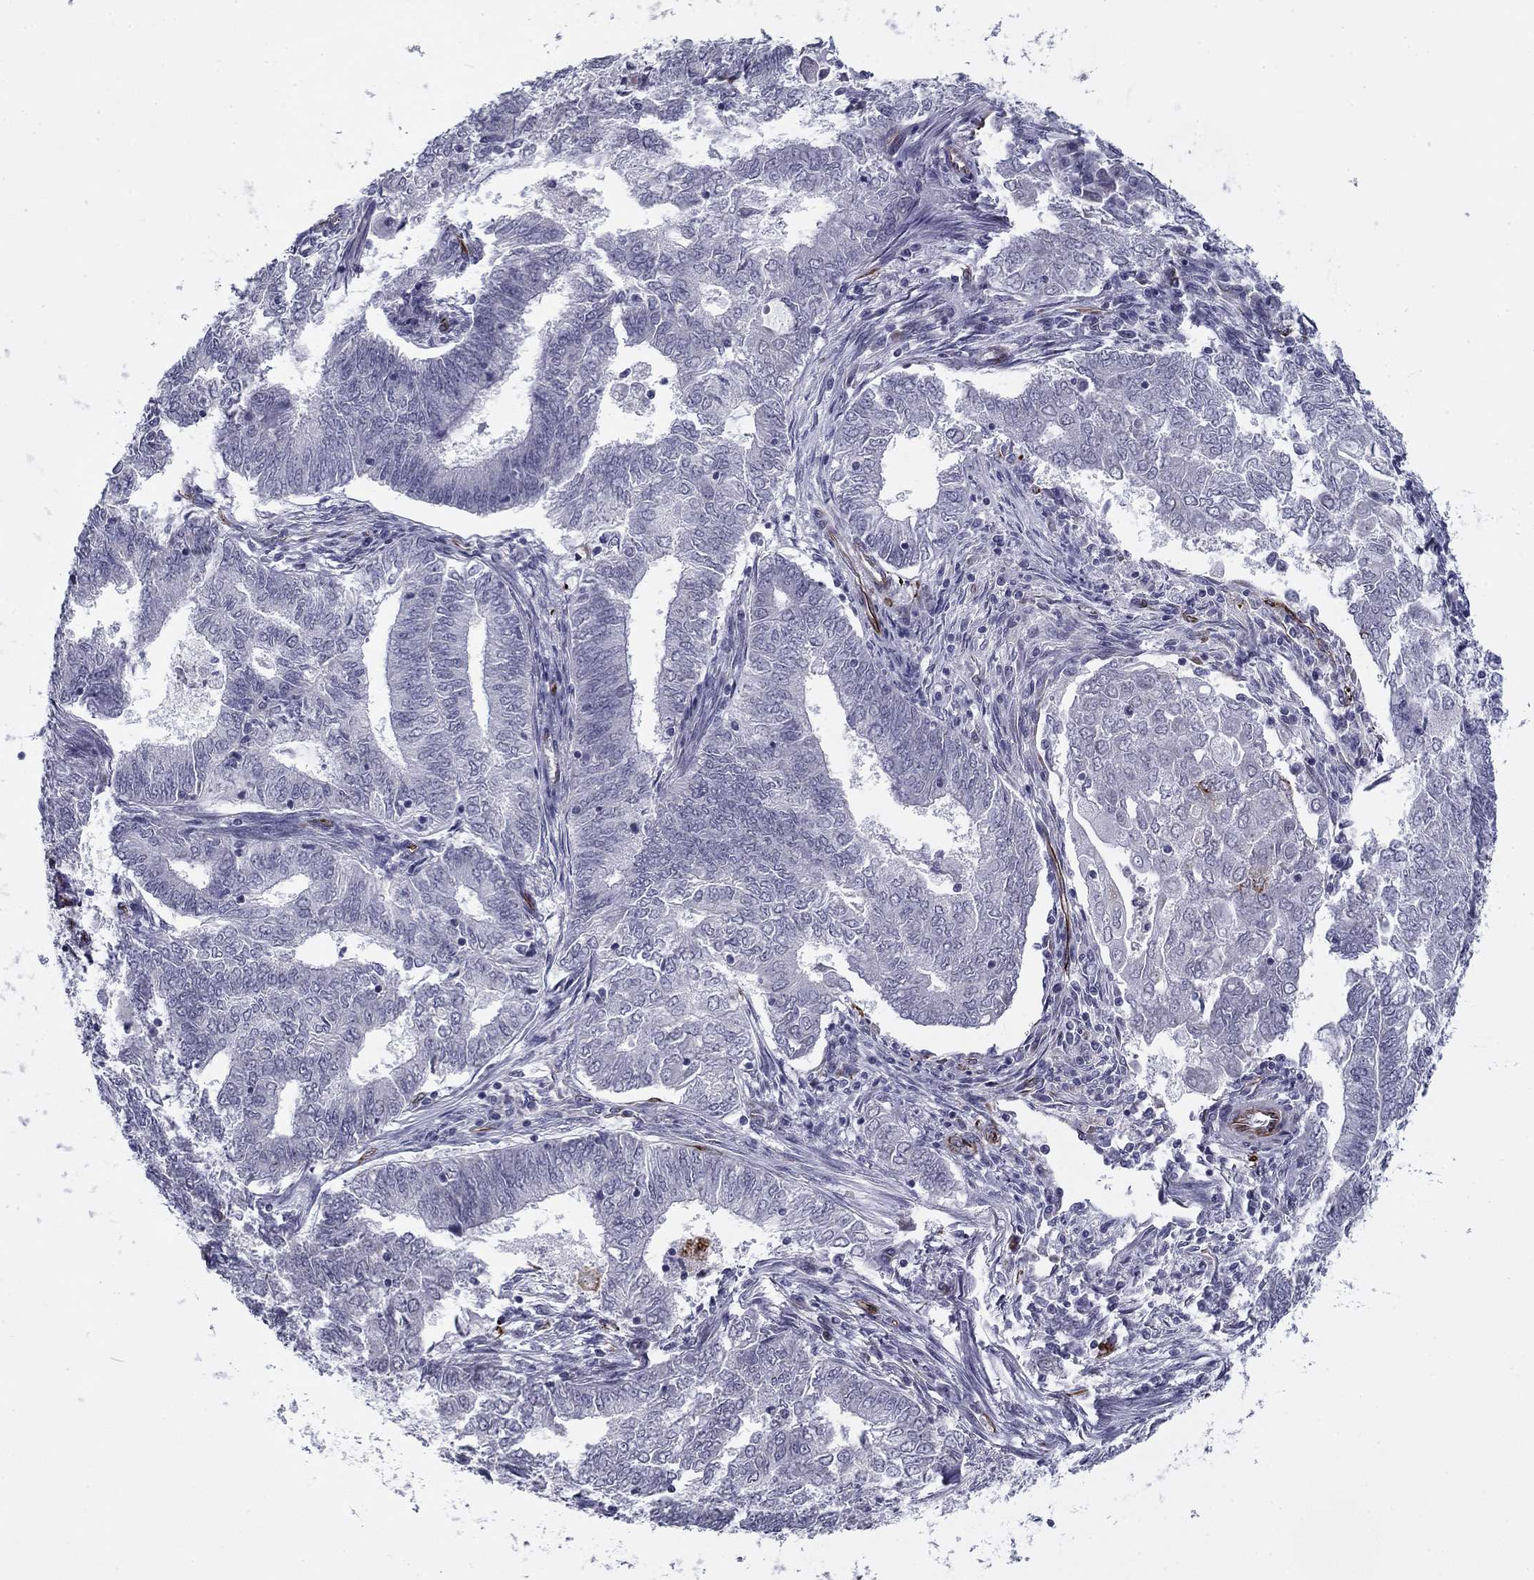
{"staining": {"intensity": "negative", "quantity": "none", "location": "none"}, "tissue": "endometrial cancer", "cell_type": "Tumor cells", "image_type": "cancer", "snomed": [{"axis": "morphology", "description": "Adenocarcinoma, NOS"}, {"axis": "topography", "description": "Endometrium"}], "caption": "Tumor cells are negative for protein expression in human endometrial adenocarcinoma.", "gene": "ANKS4B", "patient": {"sex": "female", "age": 62}}